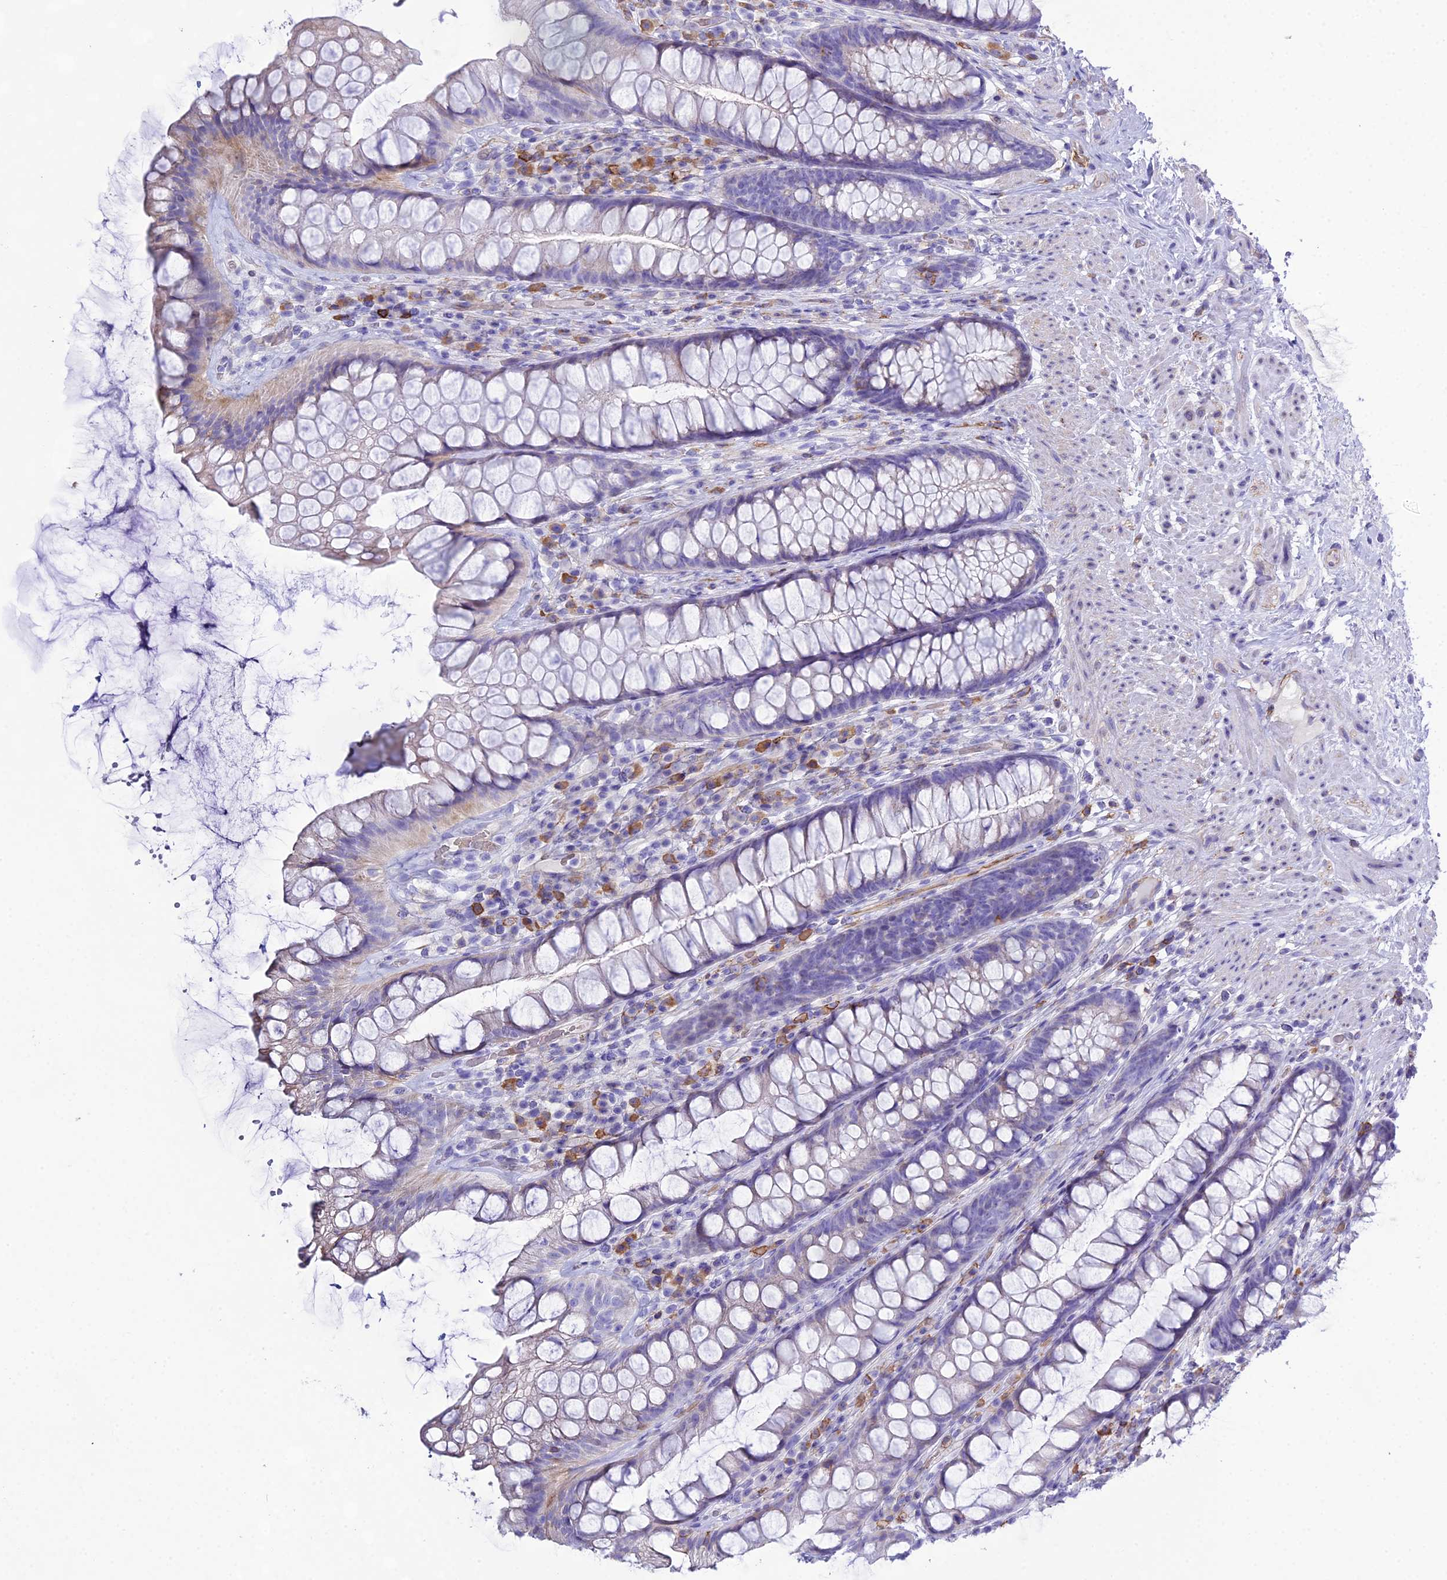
{"staining": {"intensity": "negative", "quantity": "none", "location": "none"}, "tissue": "rectum", "cell_type": "Glandular cells", "image_type": "normal", "snomed": [{"axis": "morphology", "description": "Normal tissue, NOS"}, {"axis": "topography", "description": "Rectum"}], "caption": "Human rectum stained for a protein using IHC reveals no staining in glandular cells.", "gene": "OR1Q1", "patient": {"sex": "male", "age": 74}}